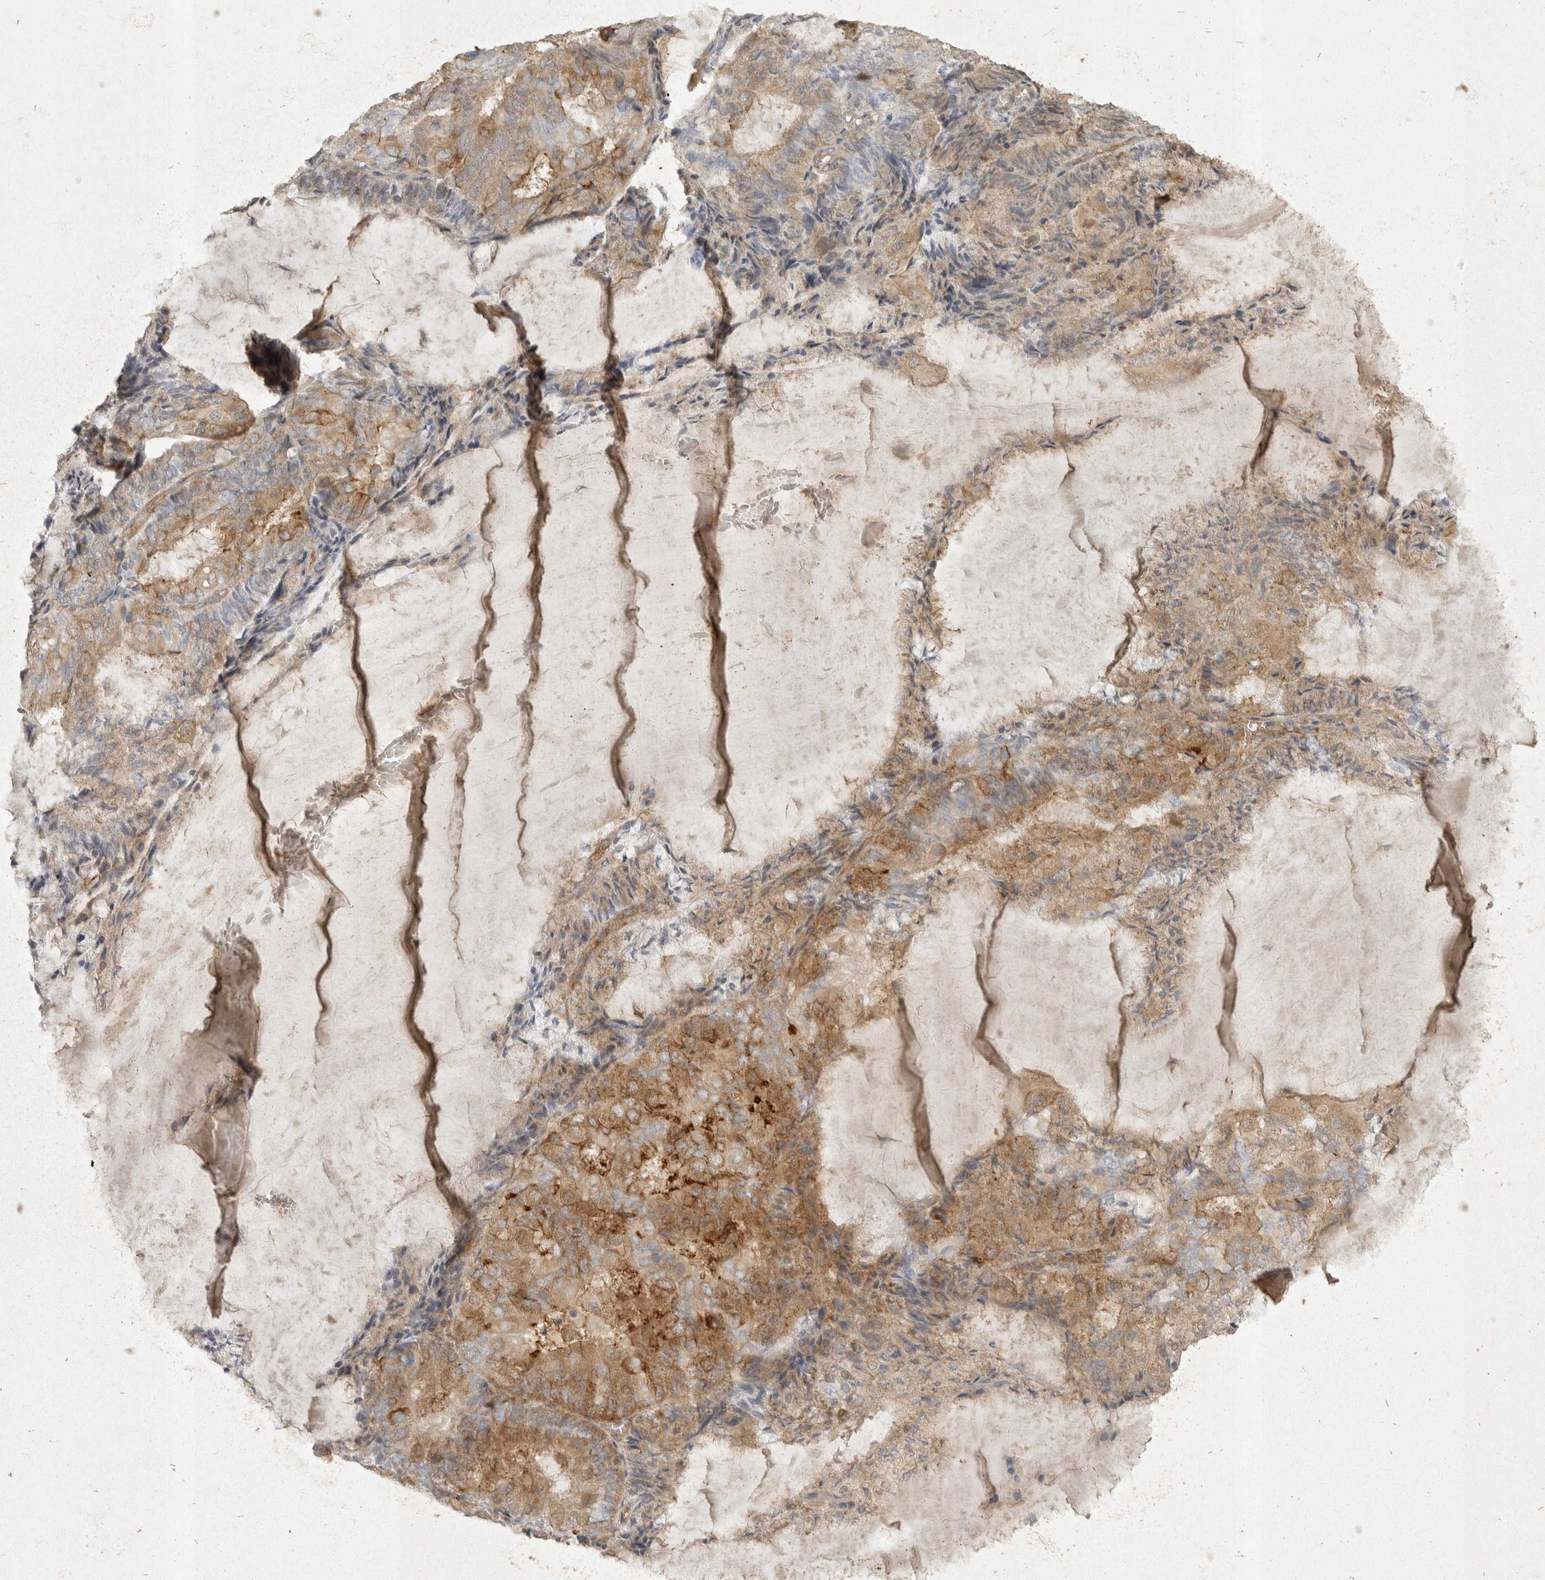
{"staining": {"intensity": "weak", "quantity": ">75%", "location": "cytoplasmic/membranous"}, "tissue": "endometrial cancer", "cell_type": "Tumor cells", "image_type": "cancer", "snomed": [{"axis": "morphology", "description": "Adenocarcinoma, NOS"}, {"axis": "topography", "description": "Endometrium"}], "caption": "Endometrial cancer stained with IHC shows weak cytoplasmic/membranous positivity in about >75% of tumor cells. The protein of interest is stained brown, and the nuclei are stained in blue (DAB IHC with brightfield microscopy, high magnification).", "gene": "EIF4G3", "patient": {"sex": "female", "age": 81}}